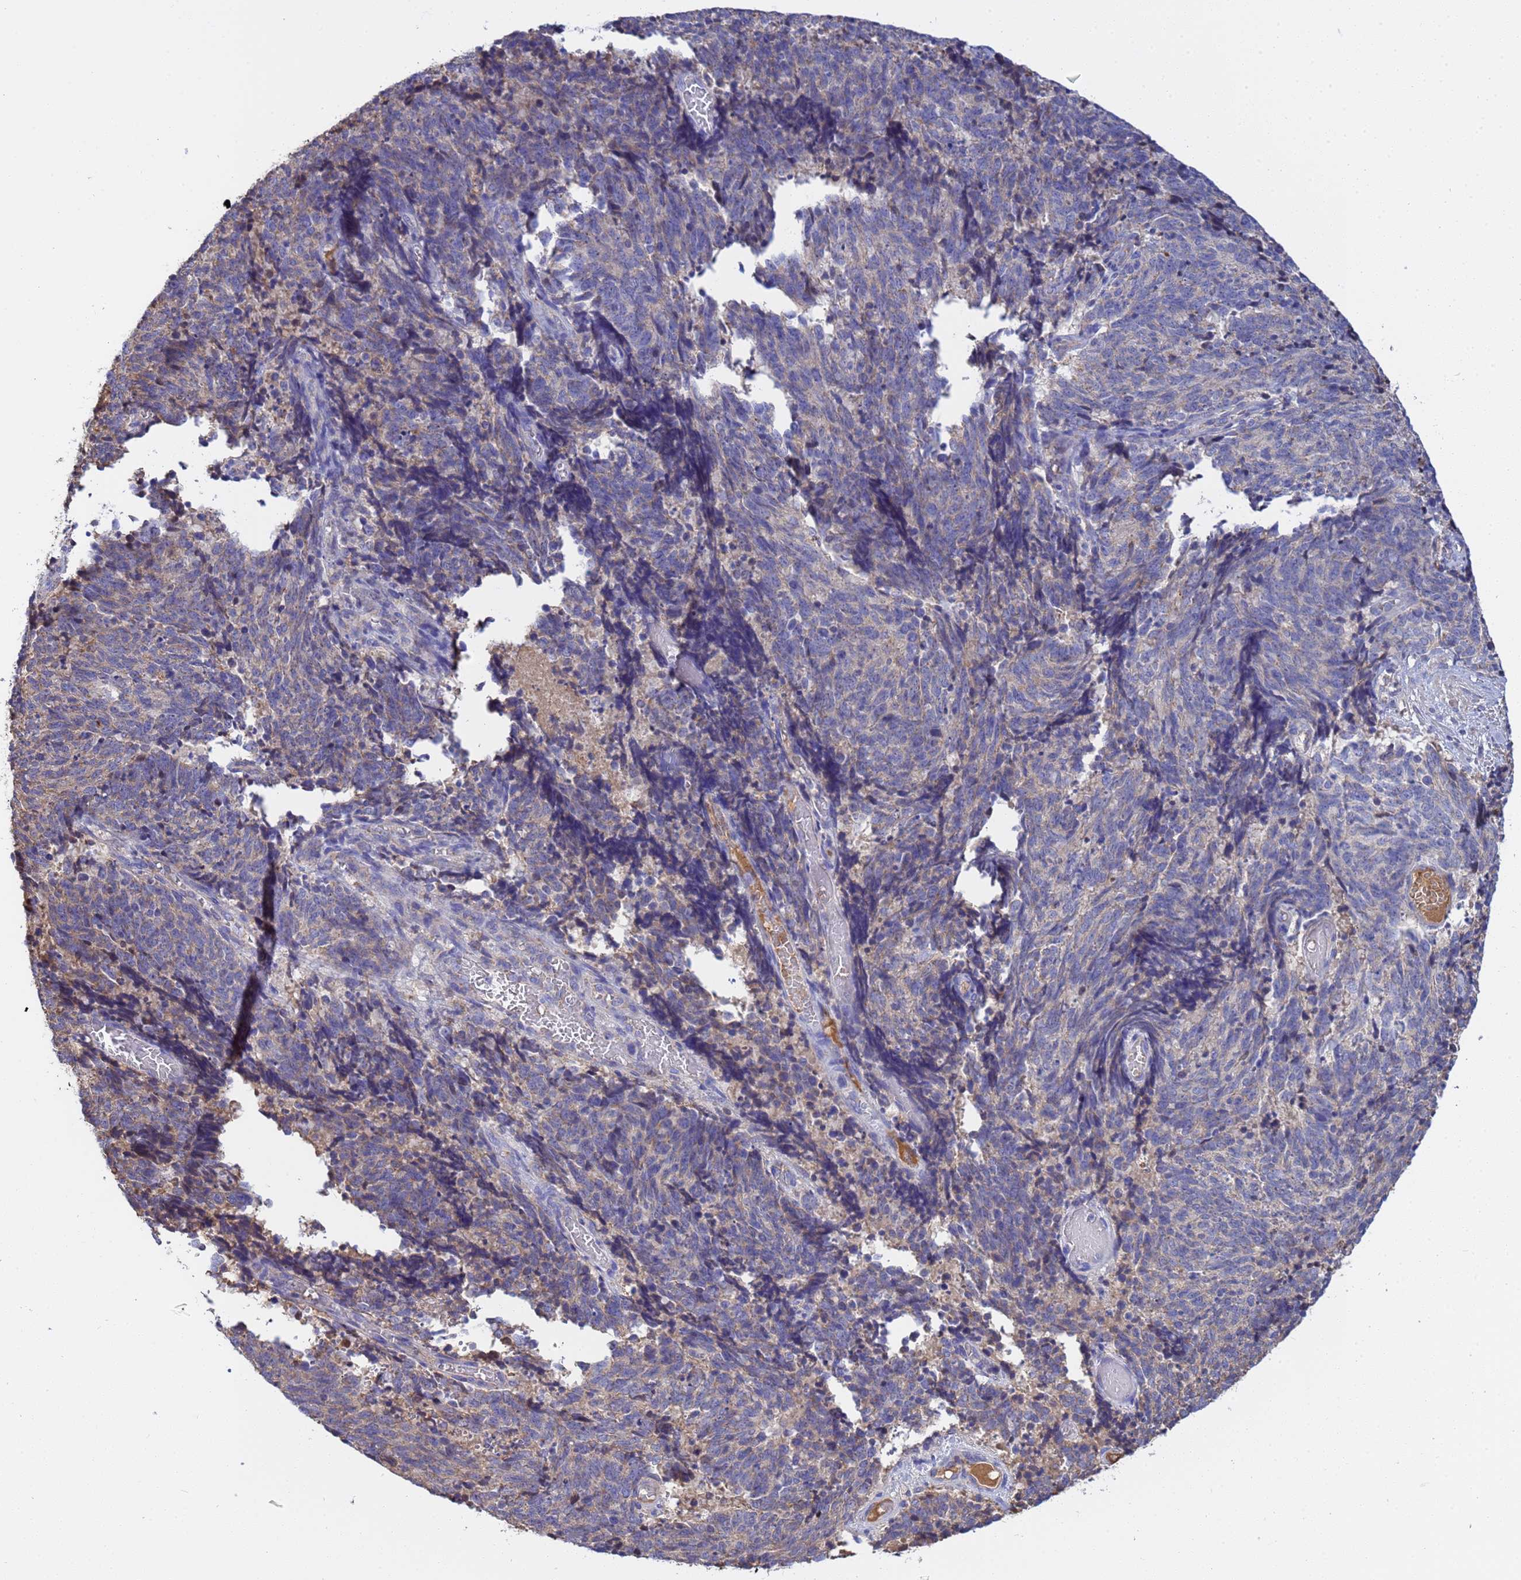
{"staining": {"intensity": "negative", "quantity": "none", "location": "none"}, "tissue": "cervical cancer", "cell_type": "Tumor cells", "image_type": "cancer", "snomed": [{"axis": "morphology", "description": "Squamous cell carcinoma, NOS"}, {"axis": "topography", "description": "Cervix"}], "caption": "The photomicrograph exhibits no significant positivity in tumor cells of cervical squamous cell carcinoma.", "gene": "GLUD1", "patient": {"sex": "female", "age": 29}}